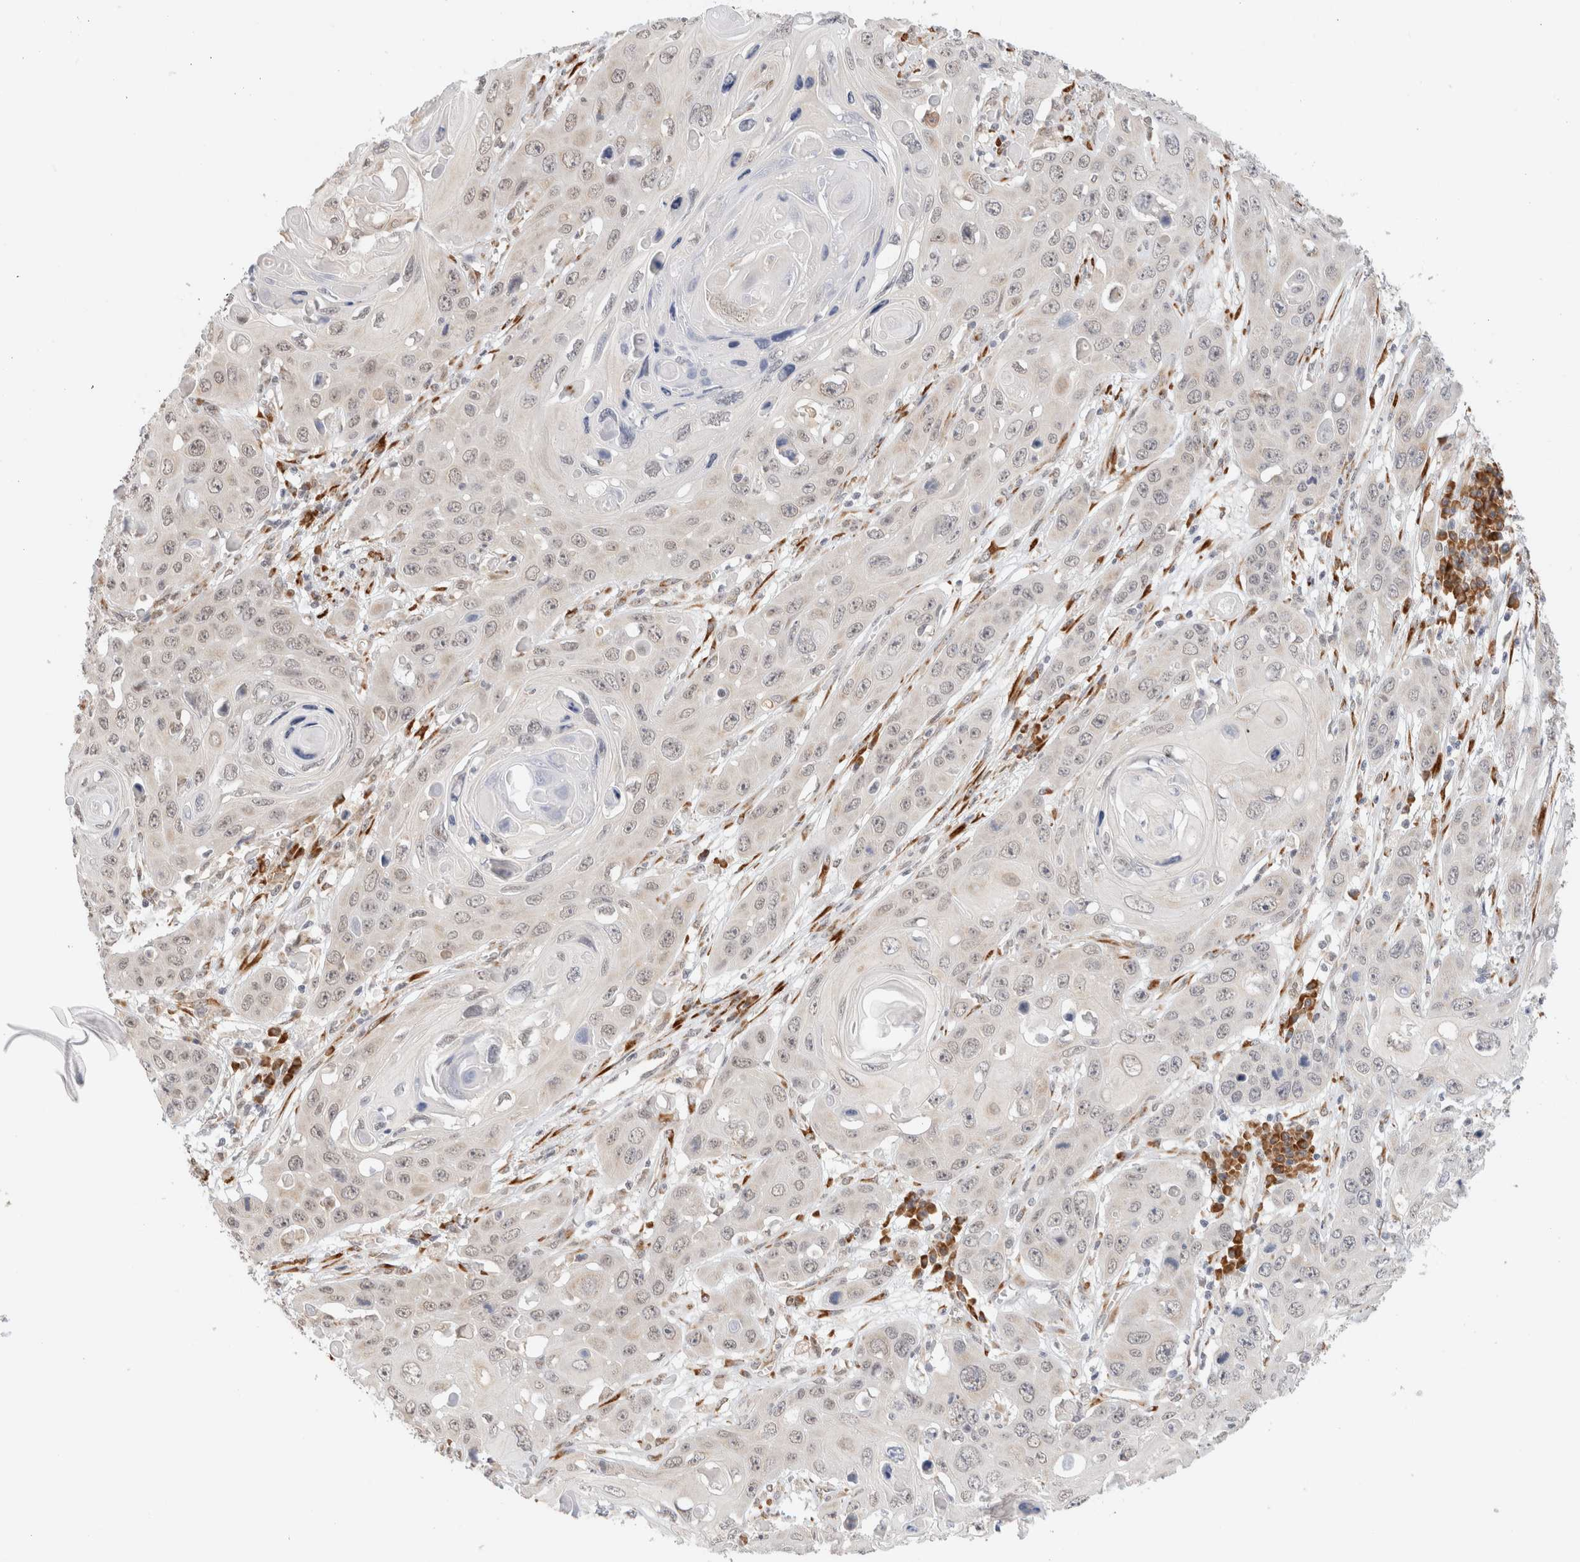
{"staining": {"intensity": "weak", "quantity": "<25%", "location": "nuclear"}, "tissue": "skin cancer", "cell_type": "Tumor cells", "image_type": "cancer", "snomed": [{"axis": "morphology", "description": "Squamous cell carcinoma, NOS"}, {"axis": "topography", "description": "Skin"}], "caption": "A histopathology image of human skin squamous cell carcinoma is negative for staining in tumor cells.", "gene": "HDLBP", "patient": {"sex": "male", "age": 55}}